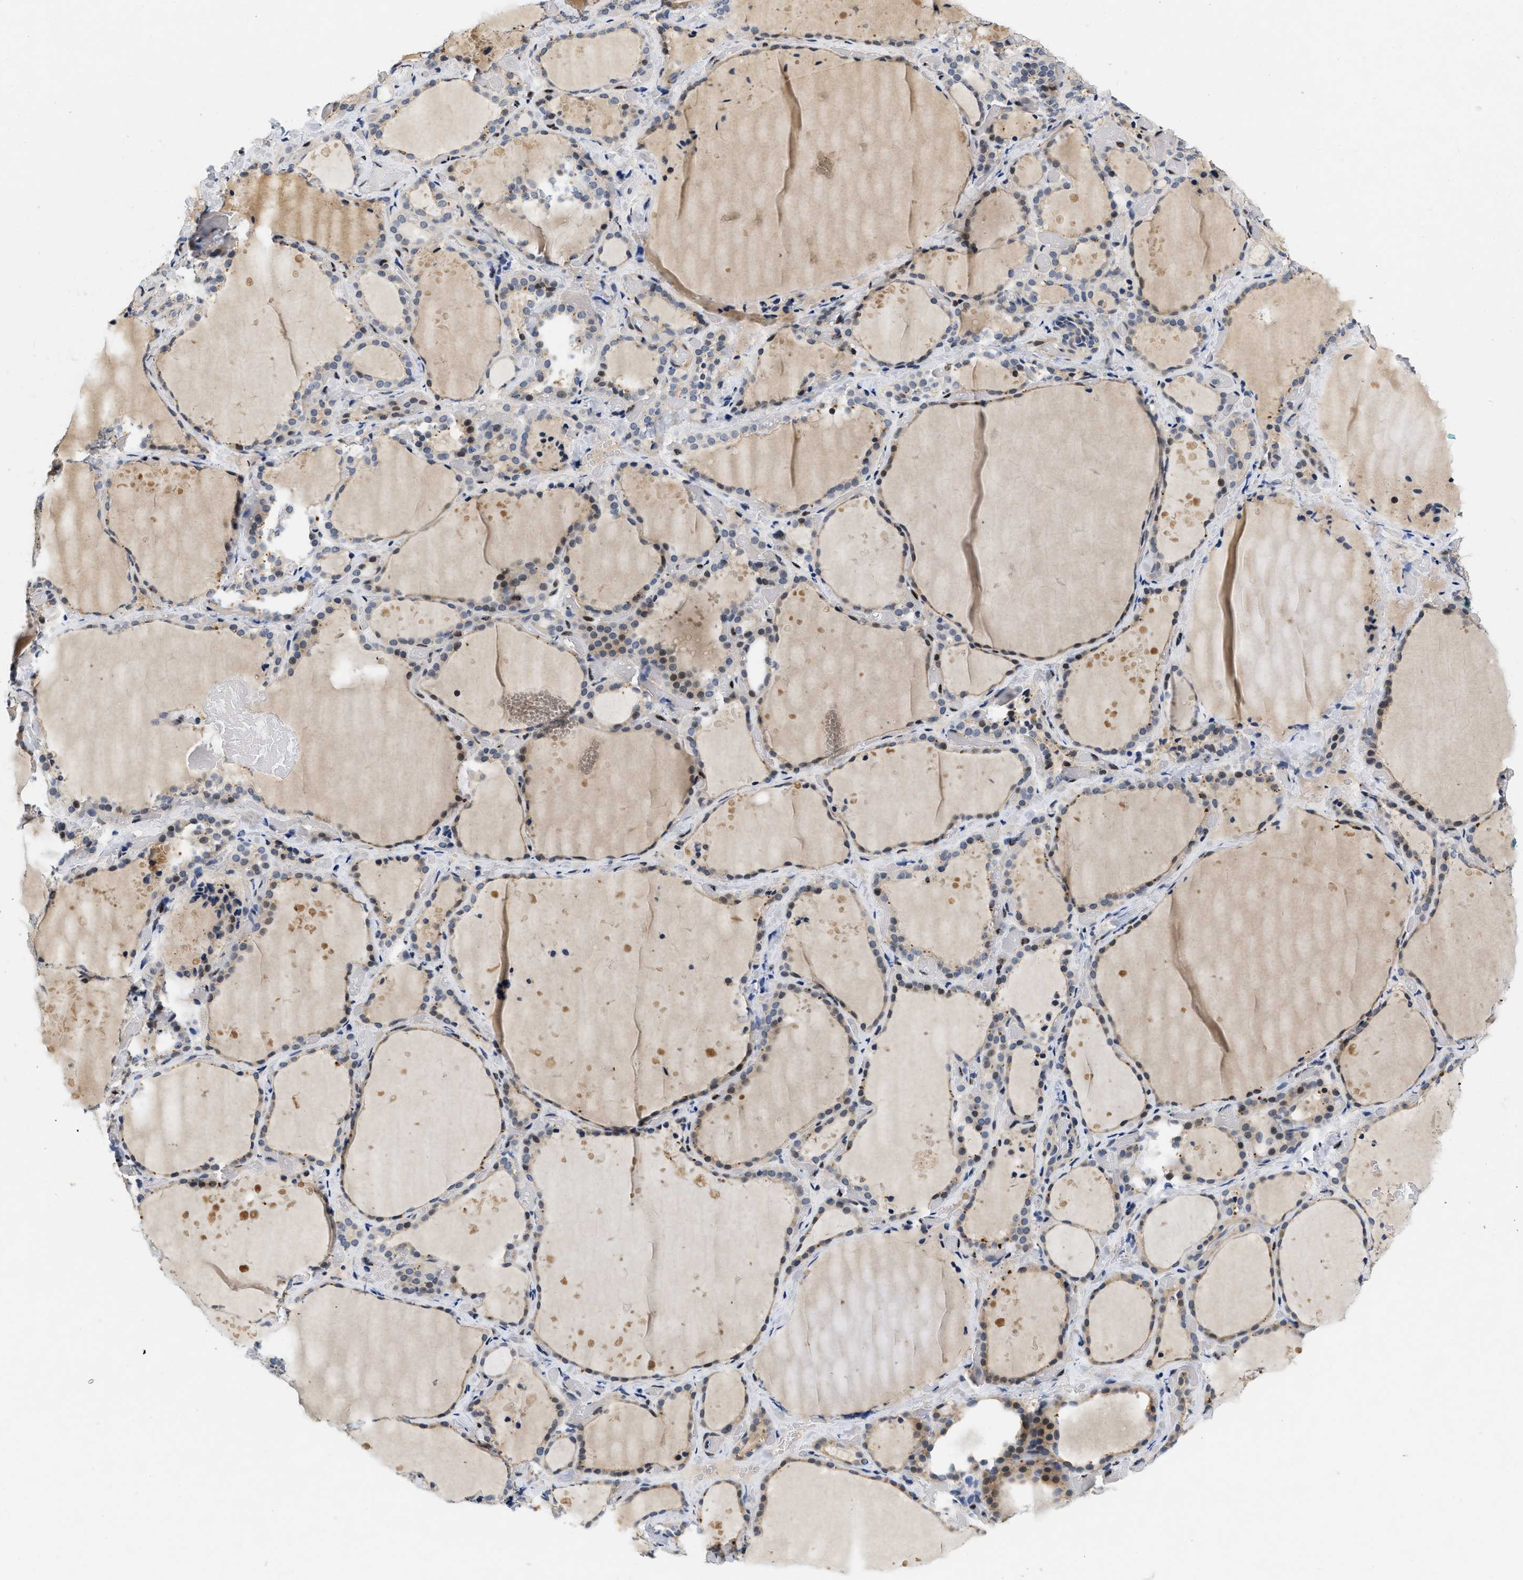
{"staining": {"intensity": "moderate", "quantity": "<25%", "location": "cytoplasmic/membranous,nuclear"}, "tissue": "thyroid gland", "cell_type": "Glandular cells", "image_type": "normal", "snomed": [{"axis": "morphology", "description": "Normal tissue, NOS"}, {"axis": "topography", "description": "Thyroid gland"}], "caption": "Immunohistochemical staining of unremarkable thyroid gland exhibits low levels of moderate cytoplasmic/membranous,nuclear positivity in approximately <25% of glandular cells. The protein is stained brown, and the nuclei are stained in blue (DAB (3,3'-diaminobenzidine) IHC with brightfield microscopy, high magnification).", "gene": "VIP", "patient": {"sex": "female", "age": 44}}